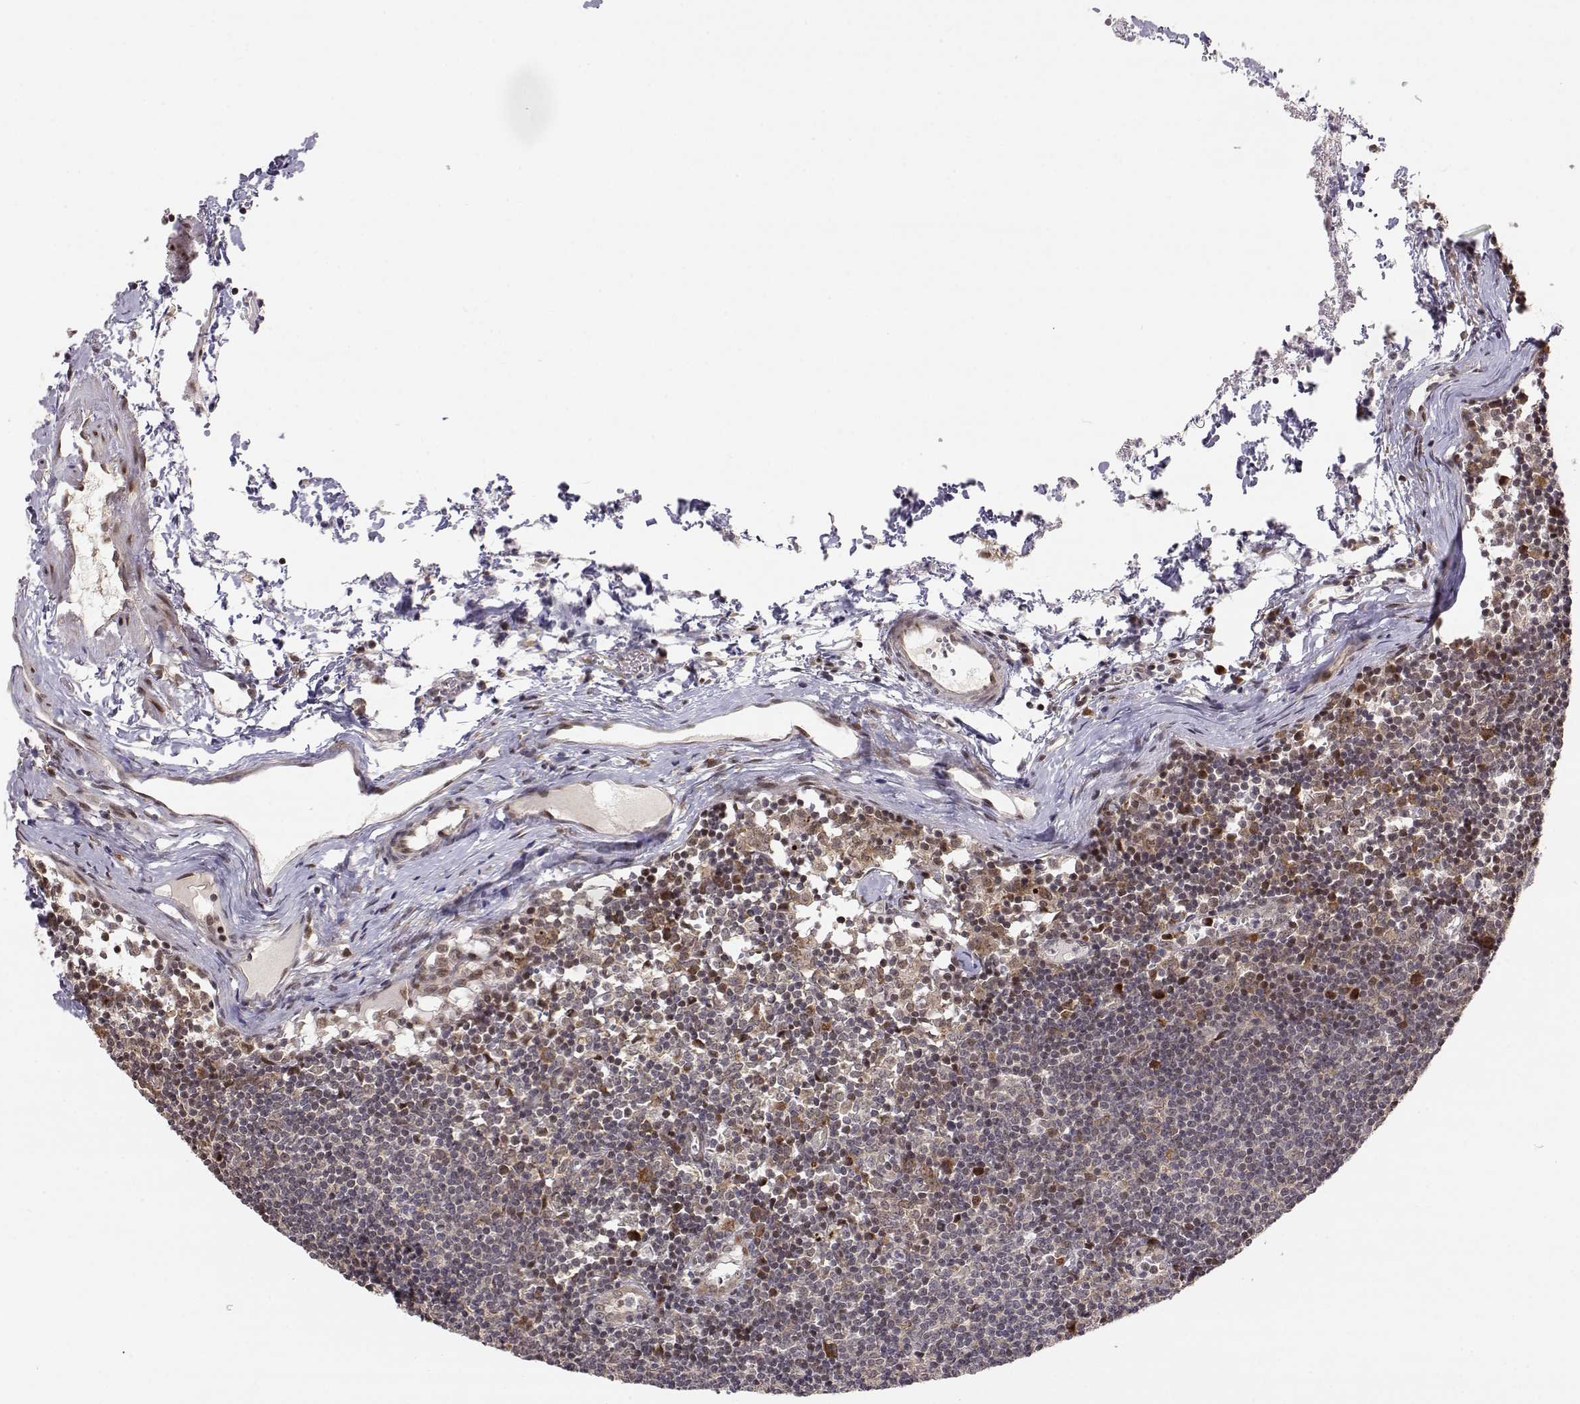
{"staining": {"intensity": "strong", "quantity": "<25%", "location": "cytoplasmic/membranous,nuclear"}, "tissue": "lymph node", "cell_type": "Non-germinal center cells", "image_type": "normal", "snomed": [{"axis": "morphology", "description": "Normal tissue, NOS"}, {"axis": "topography", "description": "Lymph node"}], "caption": "Immunohistochemical staining of unremarkable lymph node exhibits strong cytoplasmic/membranous,nuclear protein expression in about <25% of non-germinal center cells. Nuclei are stained in blue.", "gene": "BRCA1", "patient": {"sex": "female", "age": 52}}